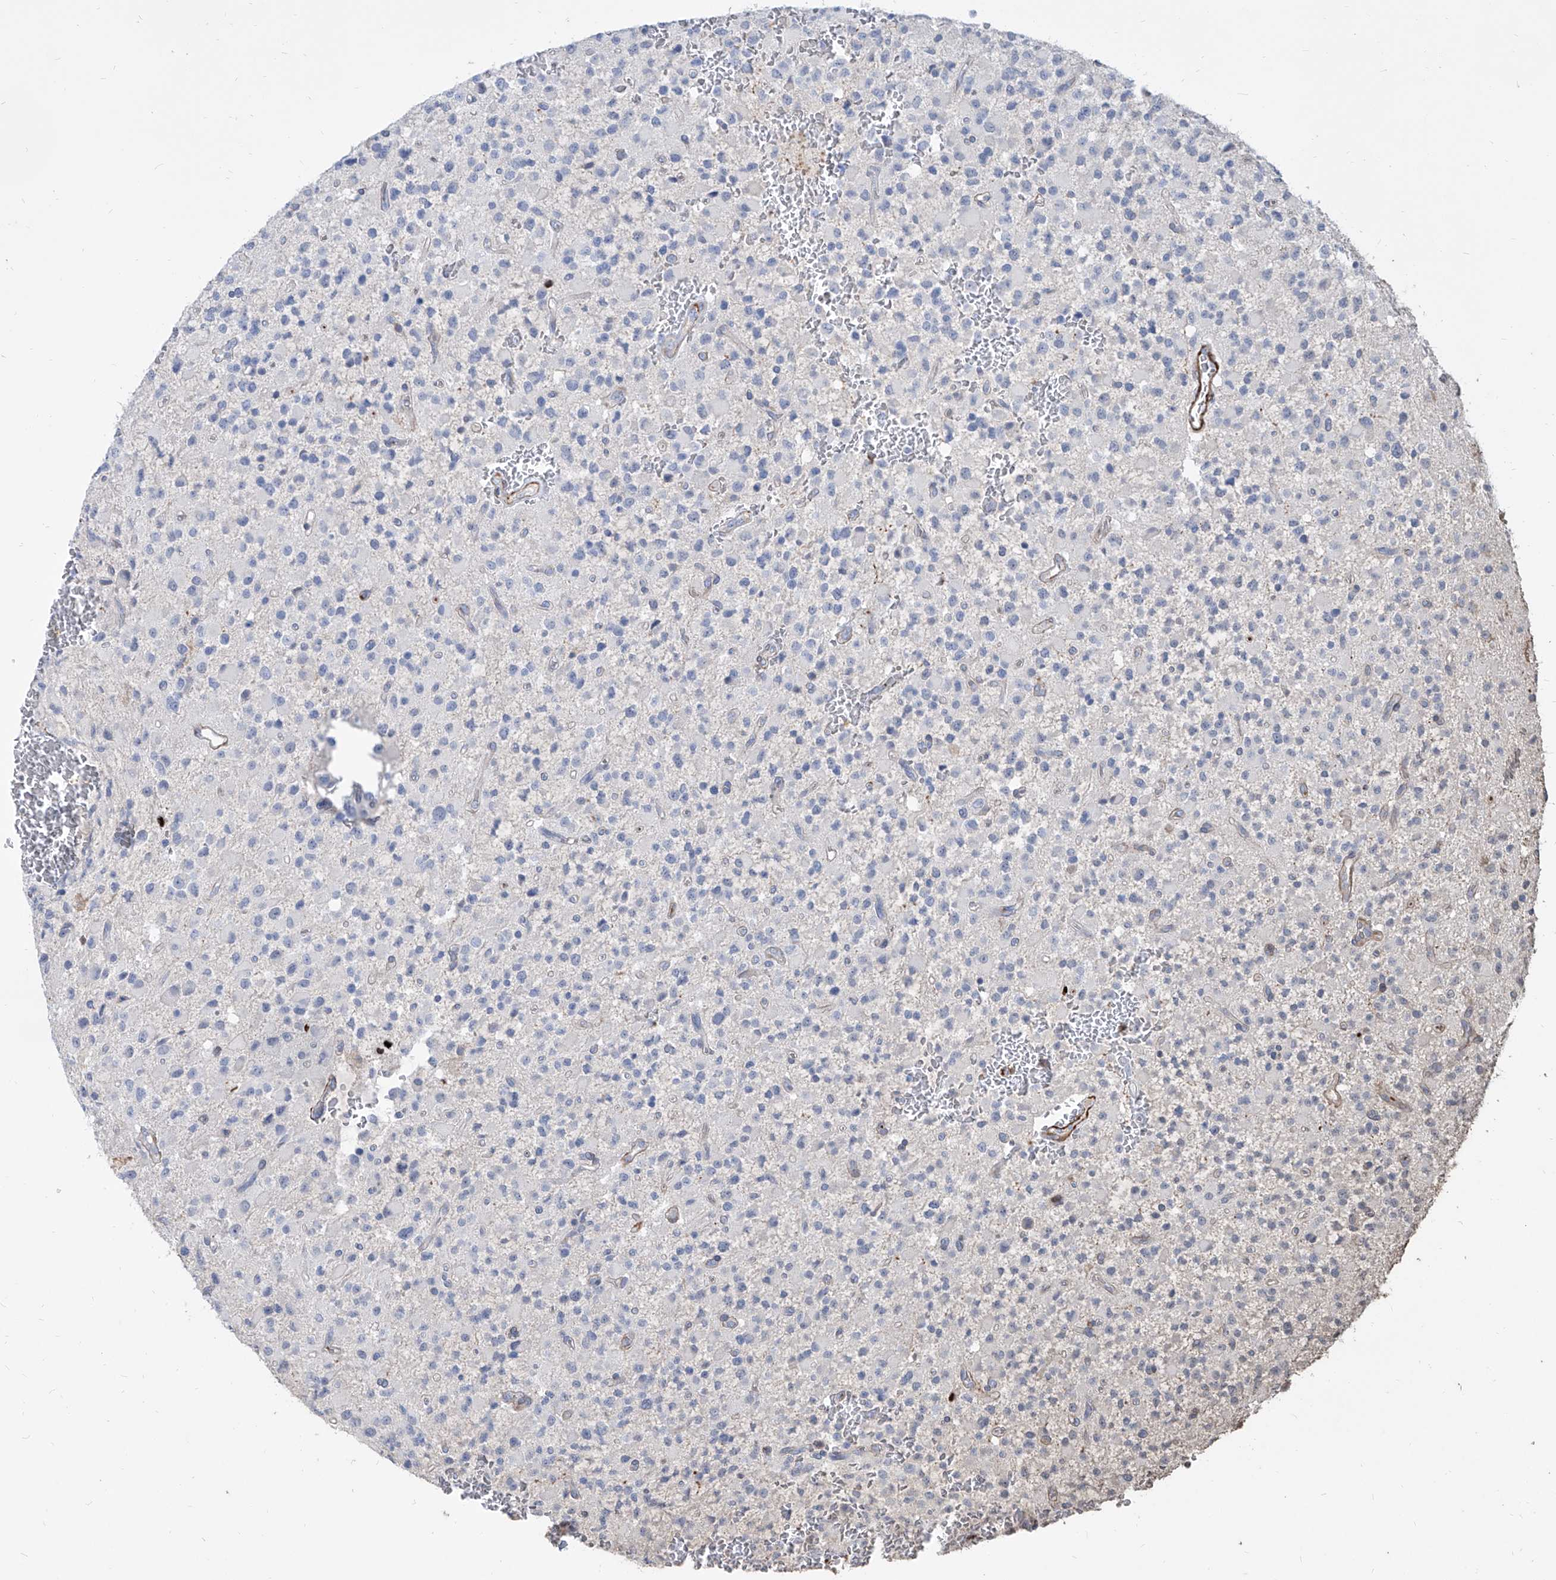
{"staining": {"intensity": "negative", "quantity": "none", "location": "none"}, "tissue": "glioma", "cell_type": "Tumor cells", "image_type": "cancer", "snomed": [{"axis": "morphology", "description": "Glioma, malignant, High grade"}, {"axis": "topography", "description": "Brain"}], "caption": "This is an immunohistochemistry micrograph of human high-grade glioma (malignant). There is no staining in tumor cells.", "gene": "FAM83B", "patient": {"sex": "male", "age": 34}}